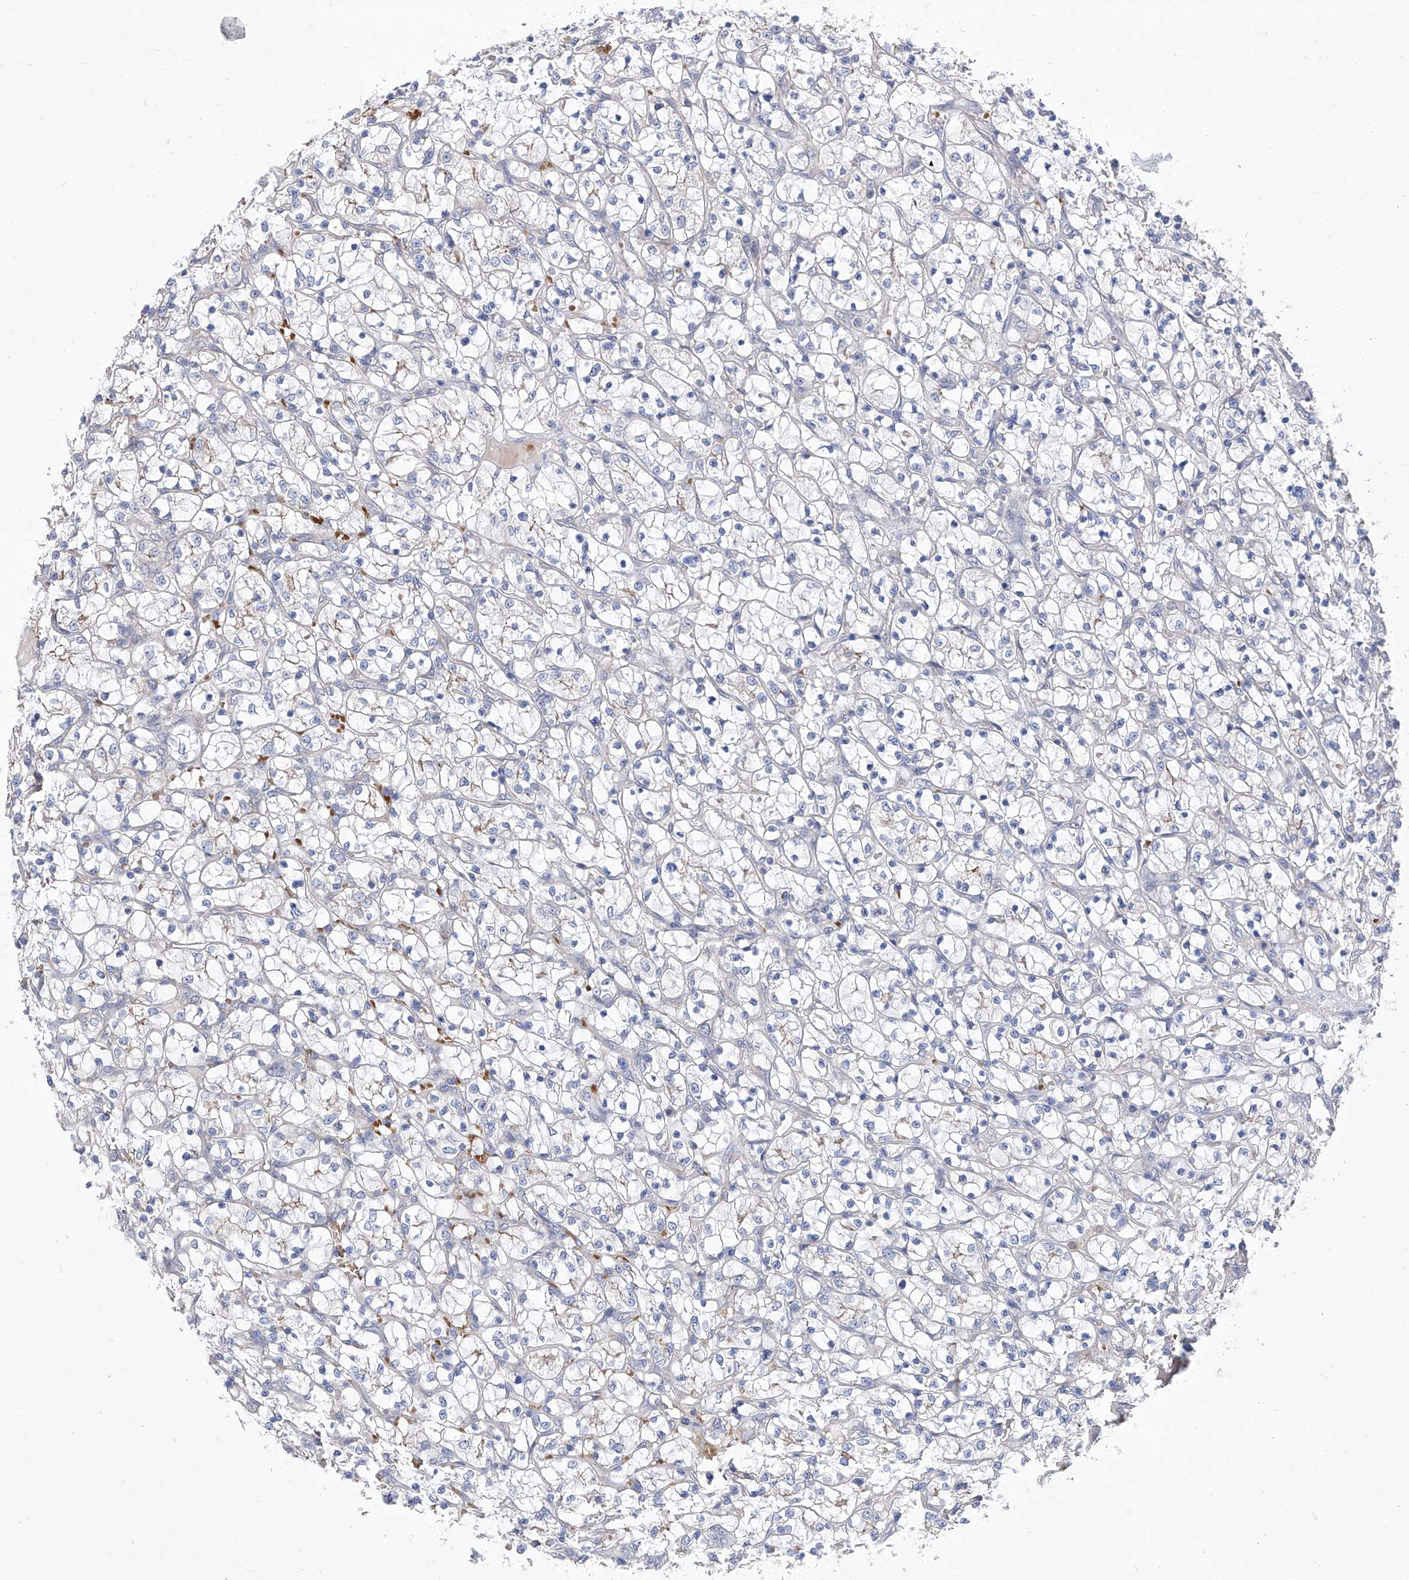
{"staining": {"intensity": "negative", "quantity": "none", "location": "none"}, "tissue": "renal cancer", "cell_type": "Tumor cells", "image_type": "cancer", "snomed": [{"axis": "morphology", "description": "Adenocarcinoma, NOS"}, {"axis": "topography", "description": "Kidney"}], "caption": "DAB (3,3'-diaminobenzidine) immunohistochemical staining of renal cancer shows no significant expression in tumor cells.", "gene": "PARD3", "patient": {"sex": "female", "age": 69}}